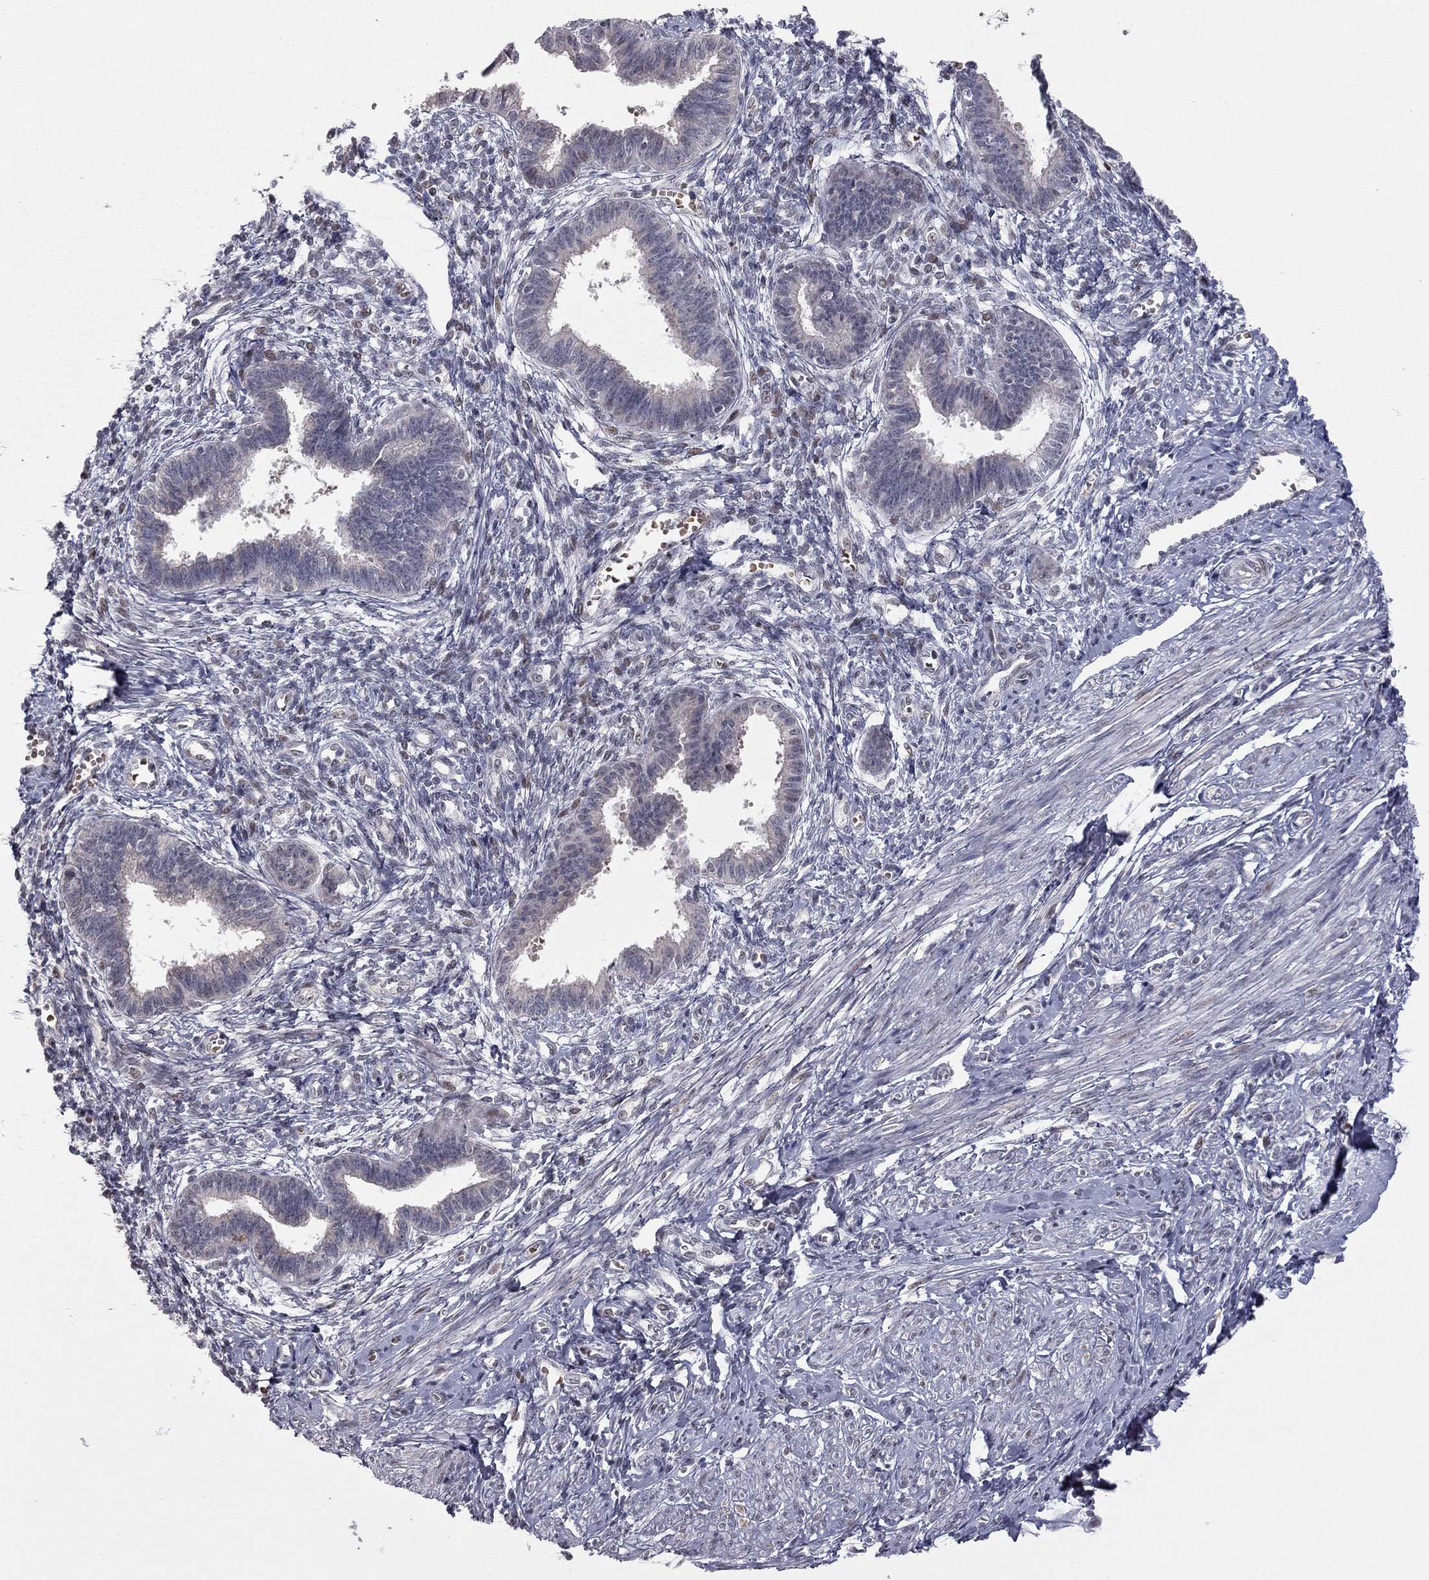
{"staining": {"intensity": "negative", "quantity": "none", "location": "none"}, "tissue": "endometrium", "cell_type": "Cells in endometrial stroma", "image_type": "normal", "snomed": [{"axis": "morphology", "description": "Normal tissue, NOS"}, {"axis": "topography", "description": "Cervix"}, {"axis": "topography", "description": "Endometrium"}], "caption": "Immunohistochemistry of benign endometrium reveals no expression in cells in endometrial stroma.", "gene": "MC3R", "patient": {"sex": "female", "age": 37}}